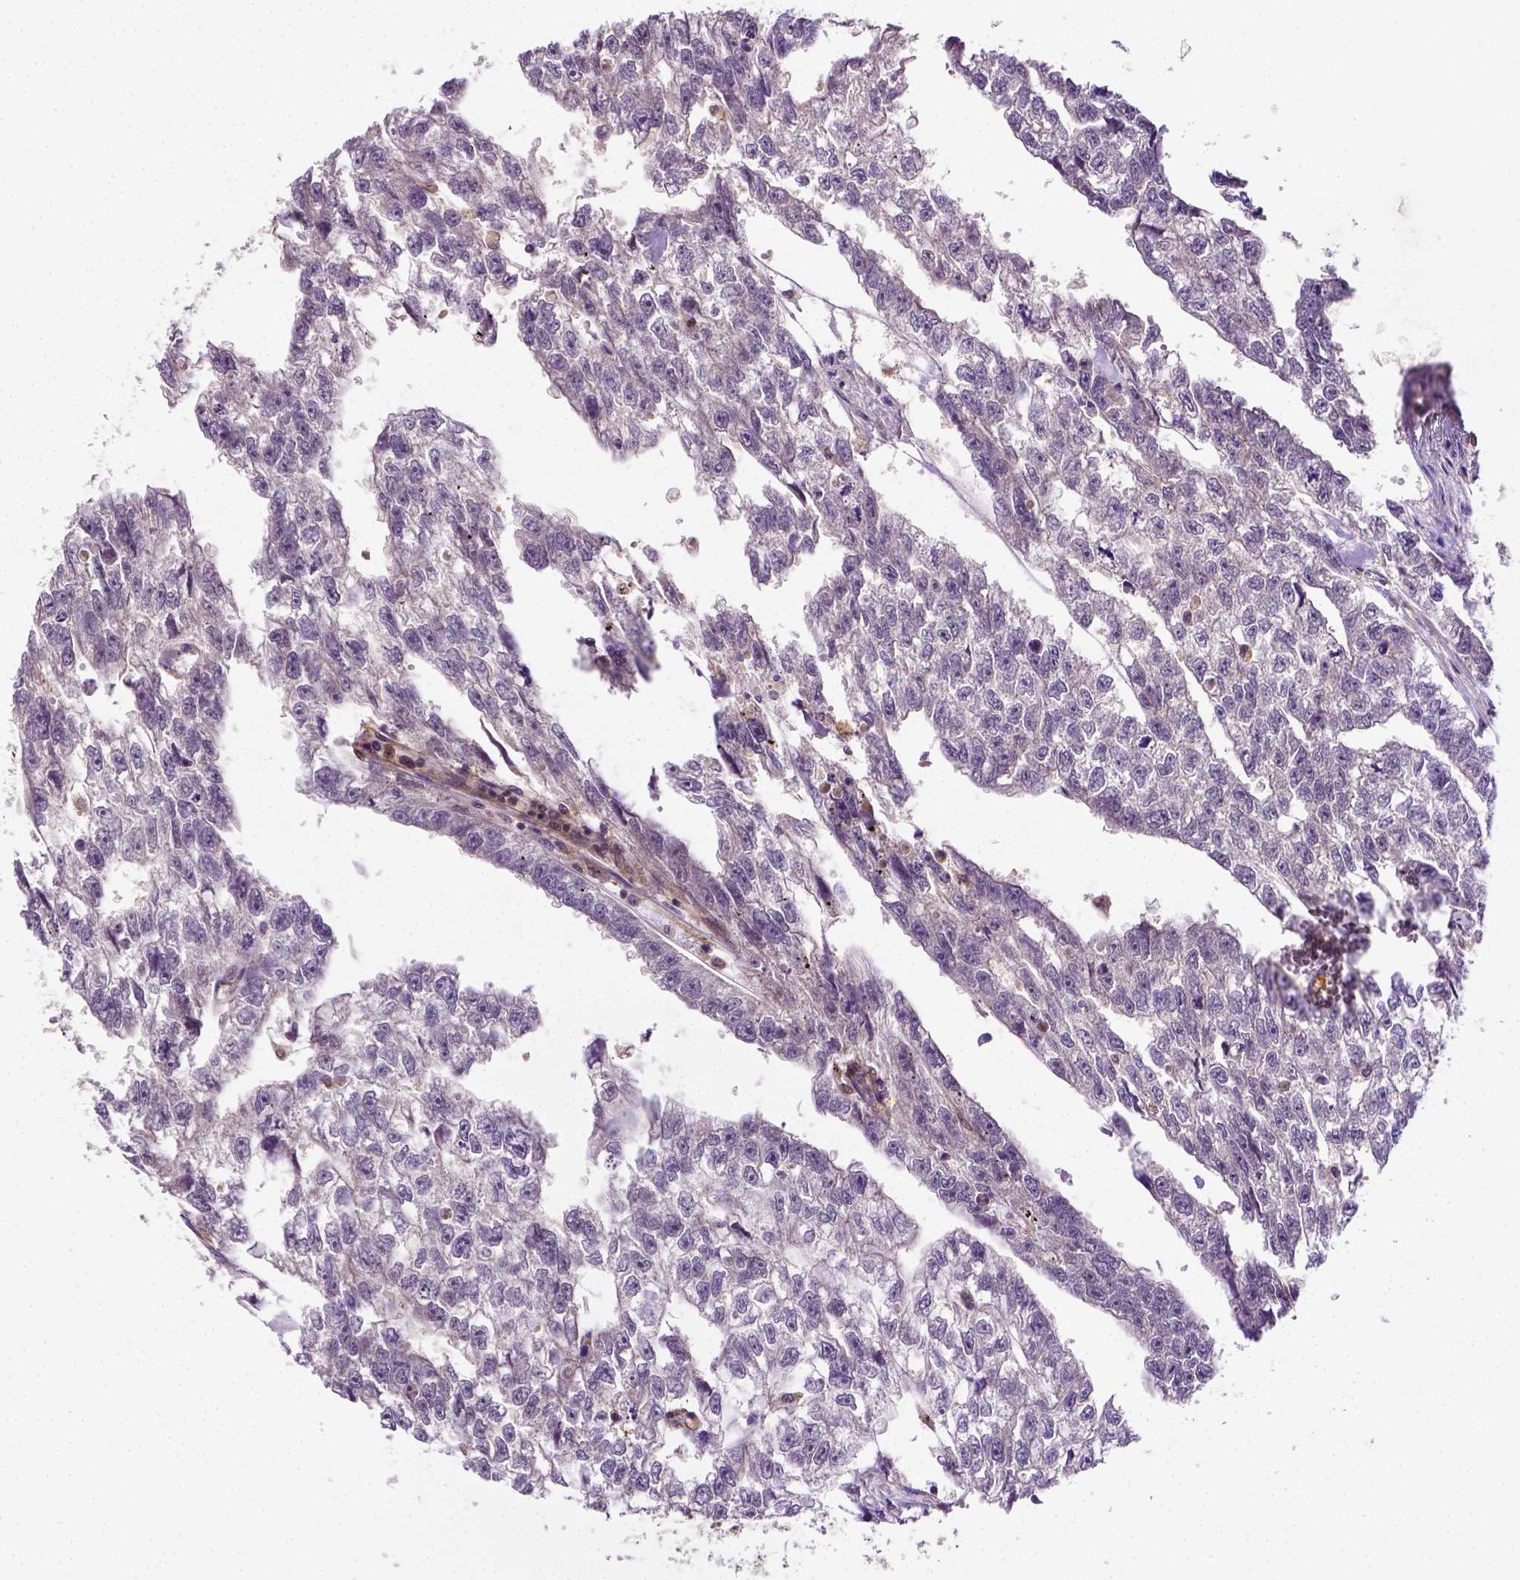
{"staining": {"intensity": "negative", "quantity": "none", "location": "none"}, "tissue": "testis cancer", "cell_type": "Tumor cells", "image_type": "cancer", "snomed": [{"axis": "morphology", "description": "Carcinoma, Embryonal, NOS"}, {"axis": "morphology", "description": "Teratoma, malignant, NOS"}, {"axis": "topography", "description": "Testis"}], "caption": "This image is of embryonal carcinoma (testis) stained with immunohistochemistry to label a protein in brown with the nuclei are counter-stained blue. There is no positivity in tumor cells.", "gene": "MATK", "patient": {"sex": "male", "age": 44}}